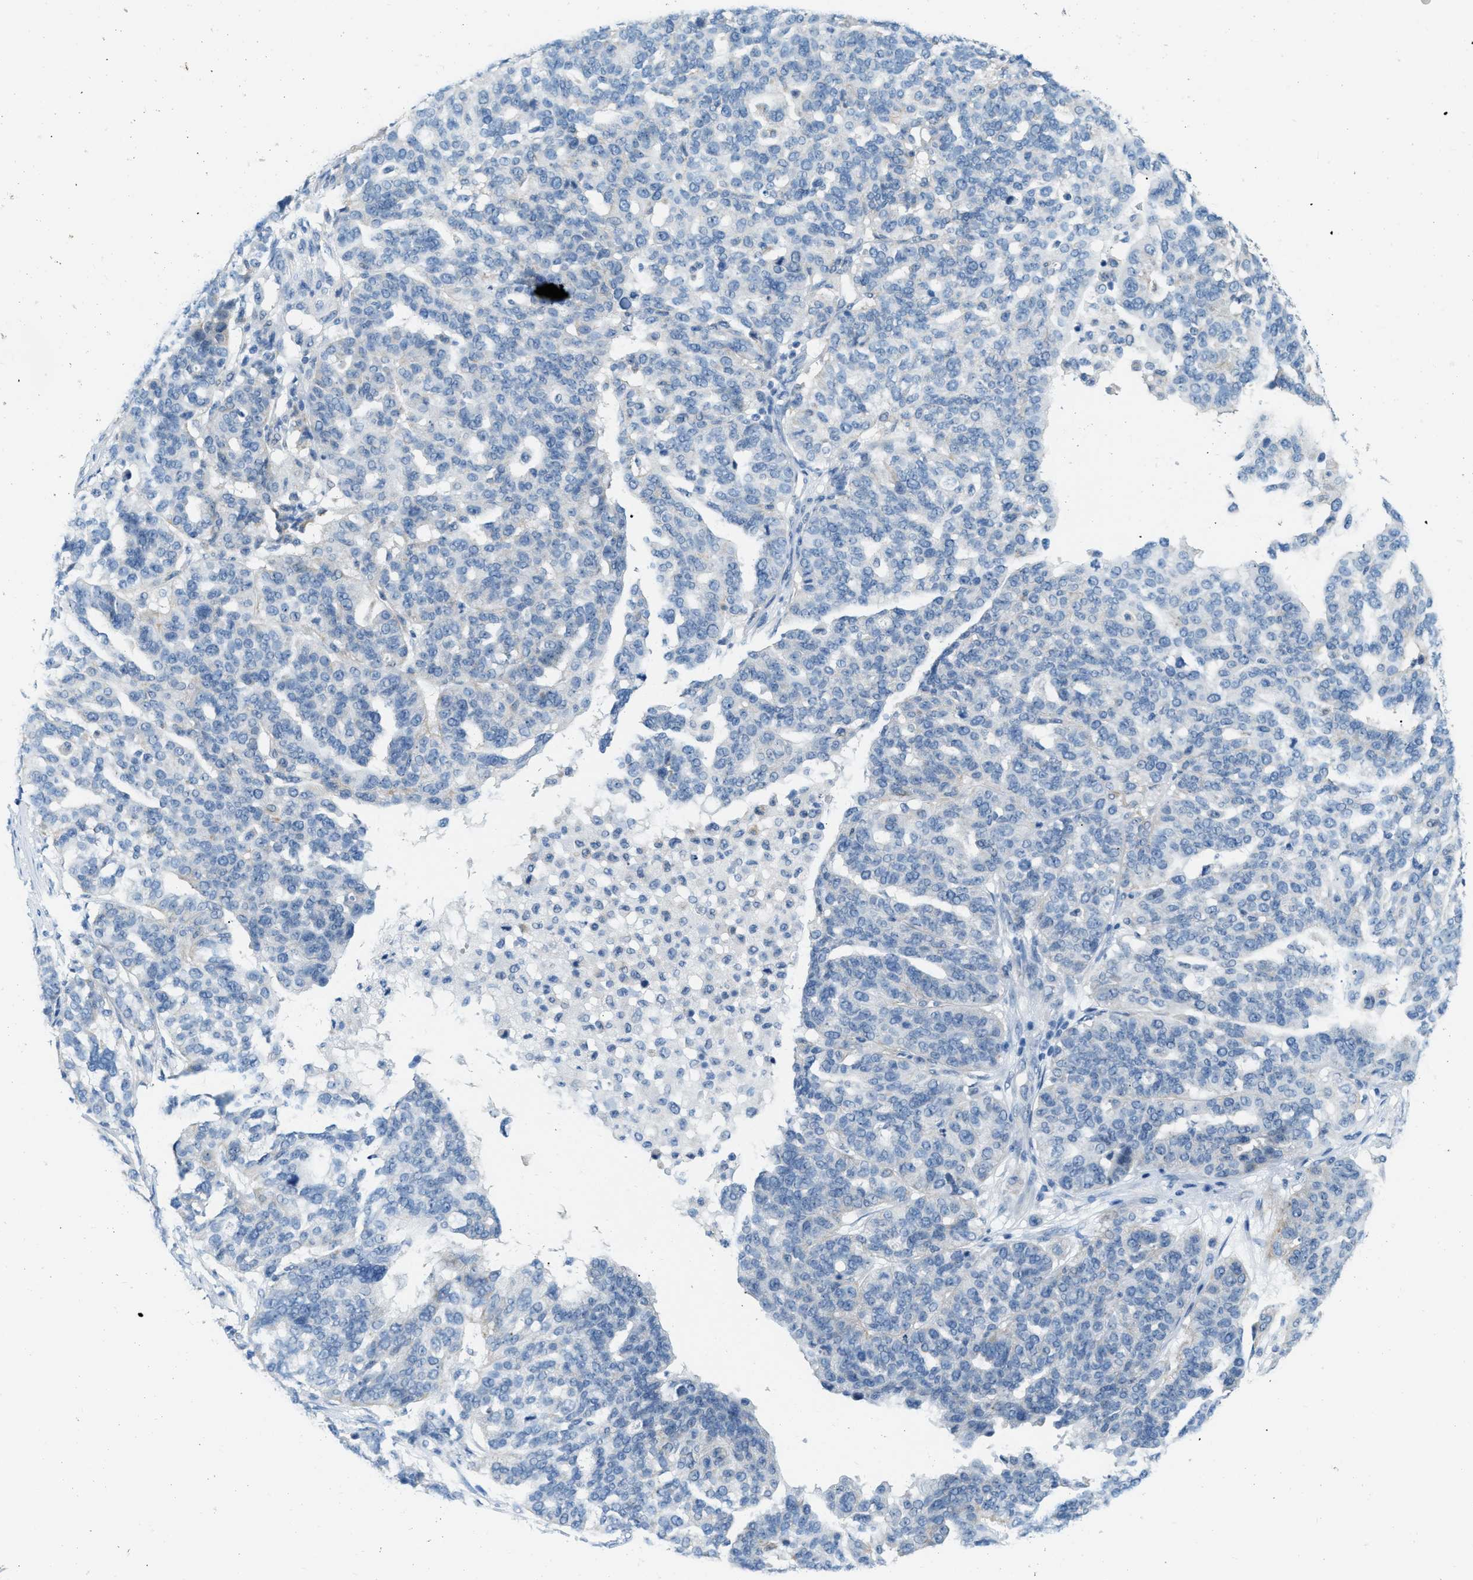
{"staining": {"intensity": "negative", "quantity": "none", "location": "none"}, "tissue": "ovarian cancer", "cell_type": "Tumor cells", "image_type": "cancer", "snomed": [{"axis": "morphology", "description": "Cystadenocarcinoma, serous, NOS"}, {"axis": "topography", "description": "Ovary"}], "caption": "Immunohistochemistry (IHC) micrograph of neoplastic tissue: human ovarian cancer stained with DAB demonstrates no significant protein expression in tumor cells.", "gene": "PHRF1", "patient": {"sex": "female", "age": 59}}